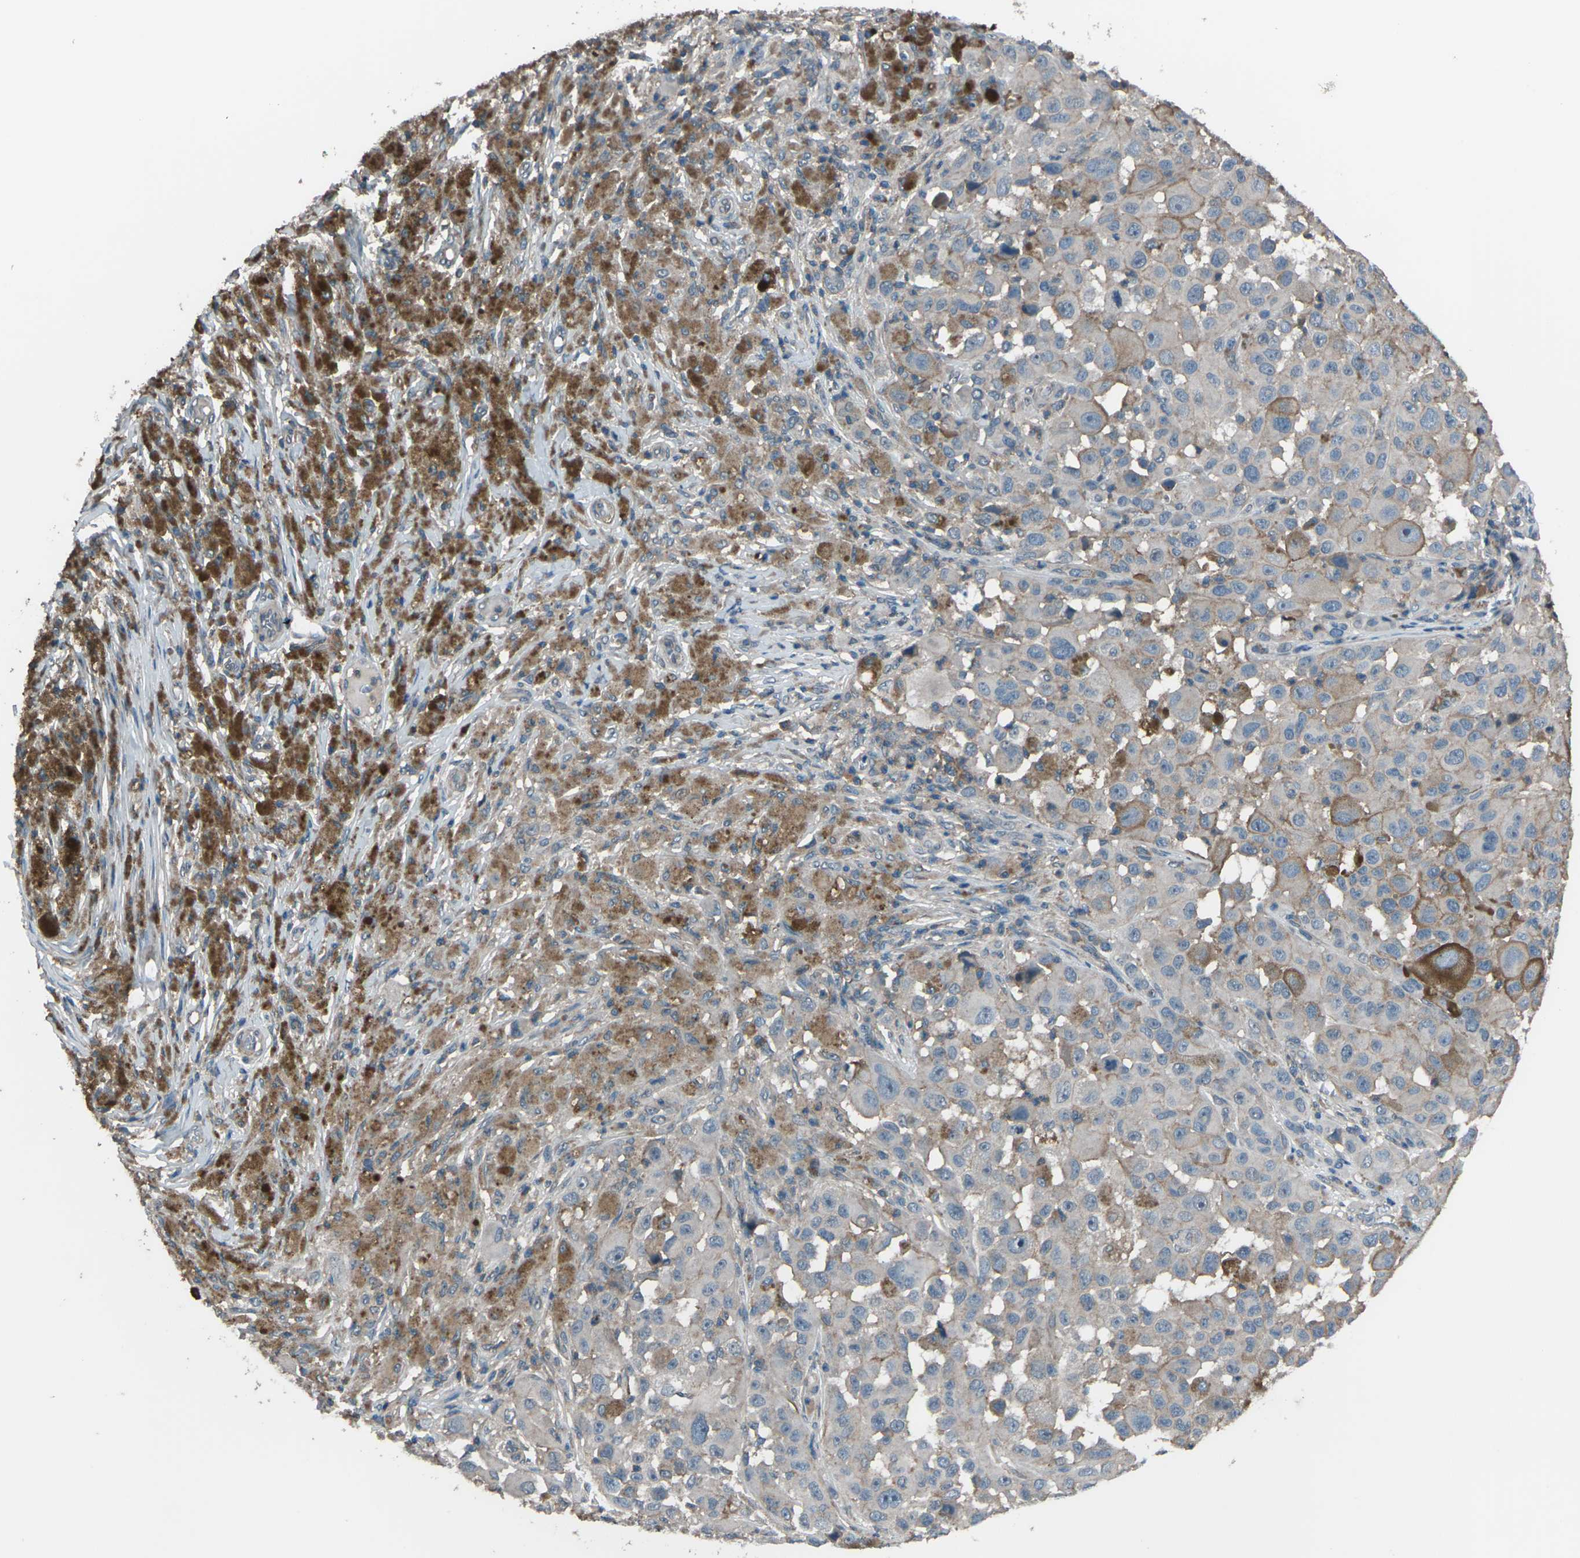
{"staining": {"intensity": "moderate", "quantity": "<25%", "location": "cytoplasmic/membranous"}, "tissue": "melanoma", "cell_type": "Tumor cells", "image_type": "cancer", "snomed": [{"axis": "morphology", "description": "Malignant melanoma, NOS"}, {"axis": "topography", "description": "Skin"}], "caption": "Immunohistochemistry histopathology image of neoplastic tissue: human melanoma stained using immunohistochemistry displays low levels of moderate protein expression localized specifically in the cytoplasmic/membranous of tumor cells, appearing as a cytoplasmic/membranous brown color.", "gene": "CMTM4", "patient": {"sex": "male", "age": 96}}